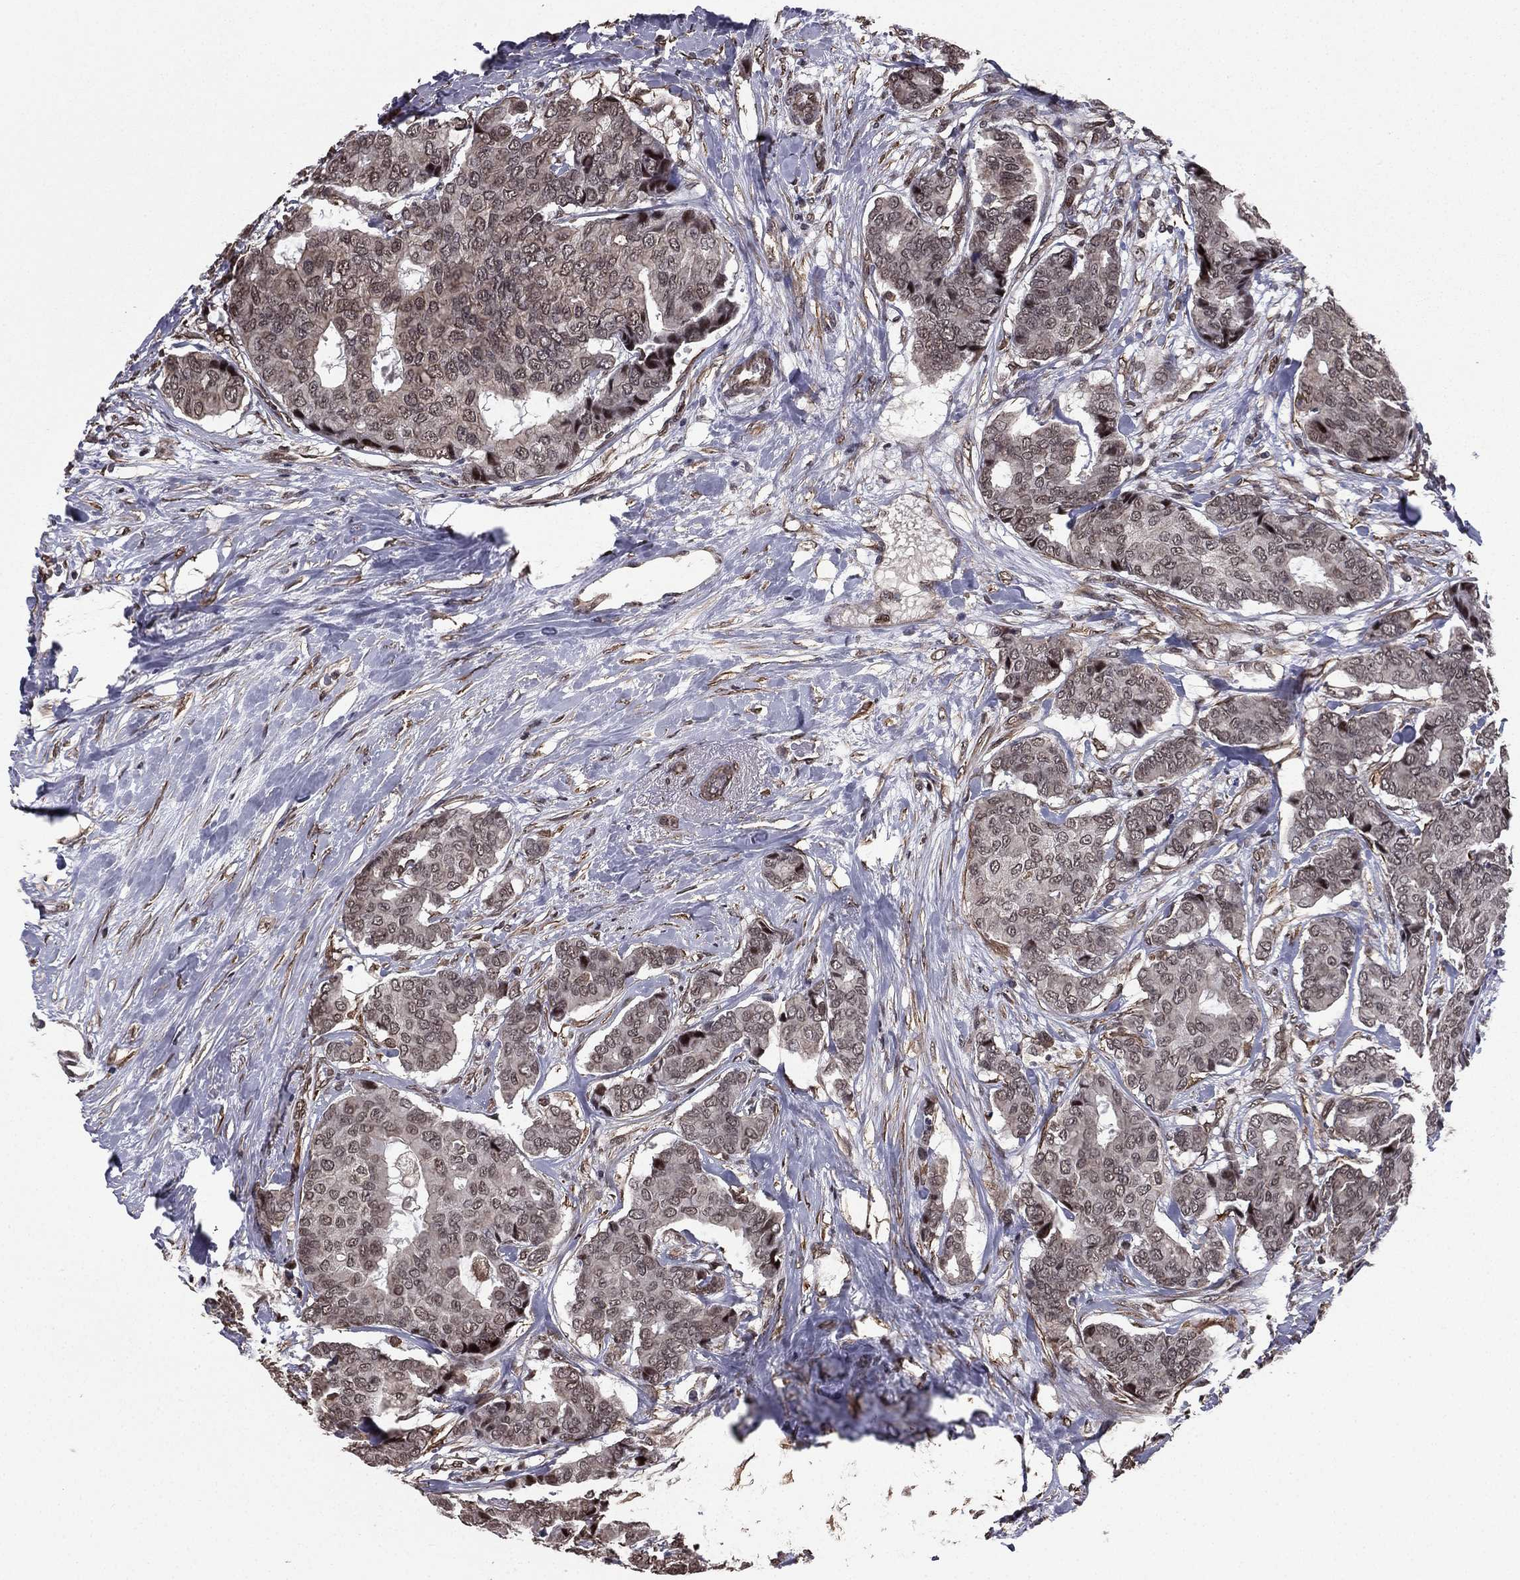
{"staining": {"intensity": "moderate", "quantity": "25%-75%", "location": "cytoplasmic/membranous"}, "tissue": "breast cancer", "cell_type": "Tumor cells", "image_type": "cancer", "snomed": [{"axis": "morphology", "description": "Duct carcinoma"}, {"axis": "topography", "description": "Breast"}], "caption": "Immunohistochemical staining of human breast cancer (infiltrating ductal carcinoma) displays moderate cytoplasmic/membranous protein staining in approximately 25%-75% of tumor cells. The staining is performed using DAB (3,3'-diaminobenzidine) brown chromogen to label protein expression. The nuclei are counter-stained blue using hematoxylin.", "gene": "RARB", "patient": {"sex": "female", "age": 75}}